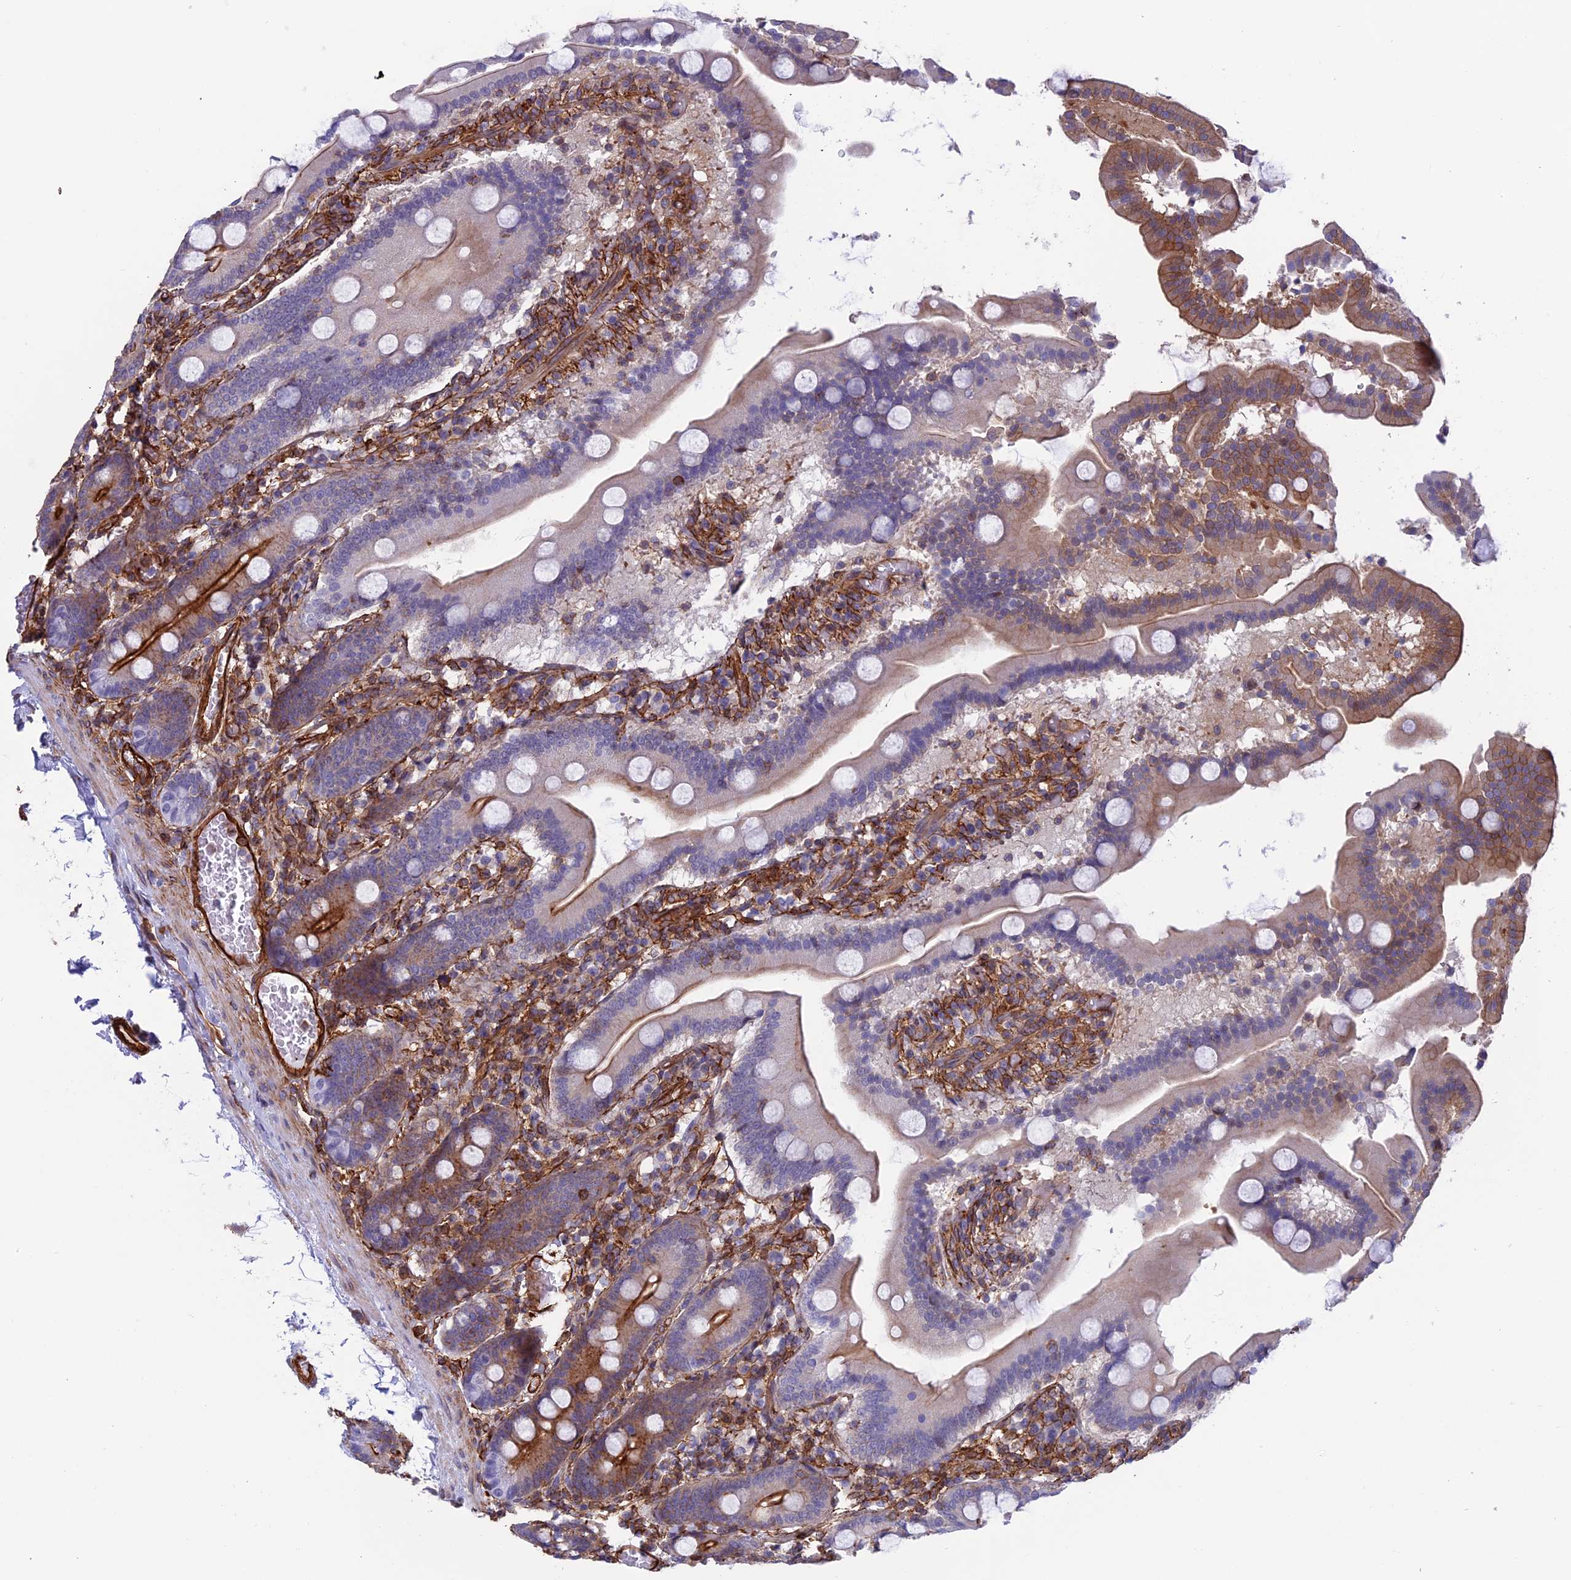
{"staining": {"intensity": "strong", "quantity": "25%-75%", "location": "cytoplasmic/membranous"}, "tissue": "duodenum", "cell_type": "Glandular cells", "image_type": "normal", "snomed": [{"axis": "morphology", "description": "Normal tissue, NOS"}, {"axis": "topography", "description": "Duodenum"}], "caption": "Glandular cells show strong cytoplasmic/membranous staining in about 25%-75% of cells in unremarkable duodenum.", "gene": "ANGPTL2", "patient": {"sex": "male", "age": 55}}